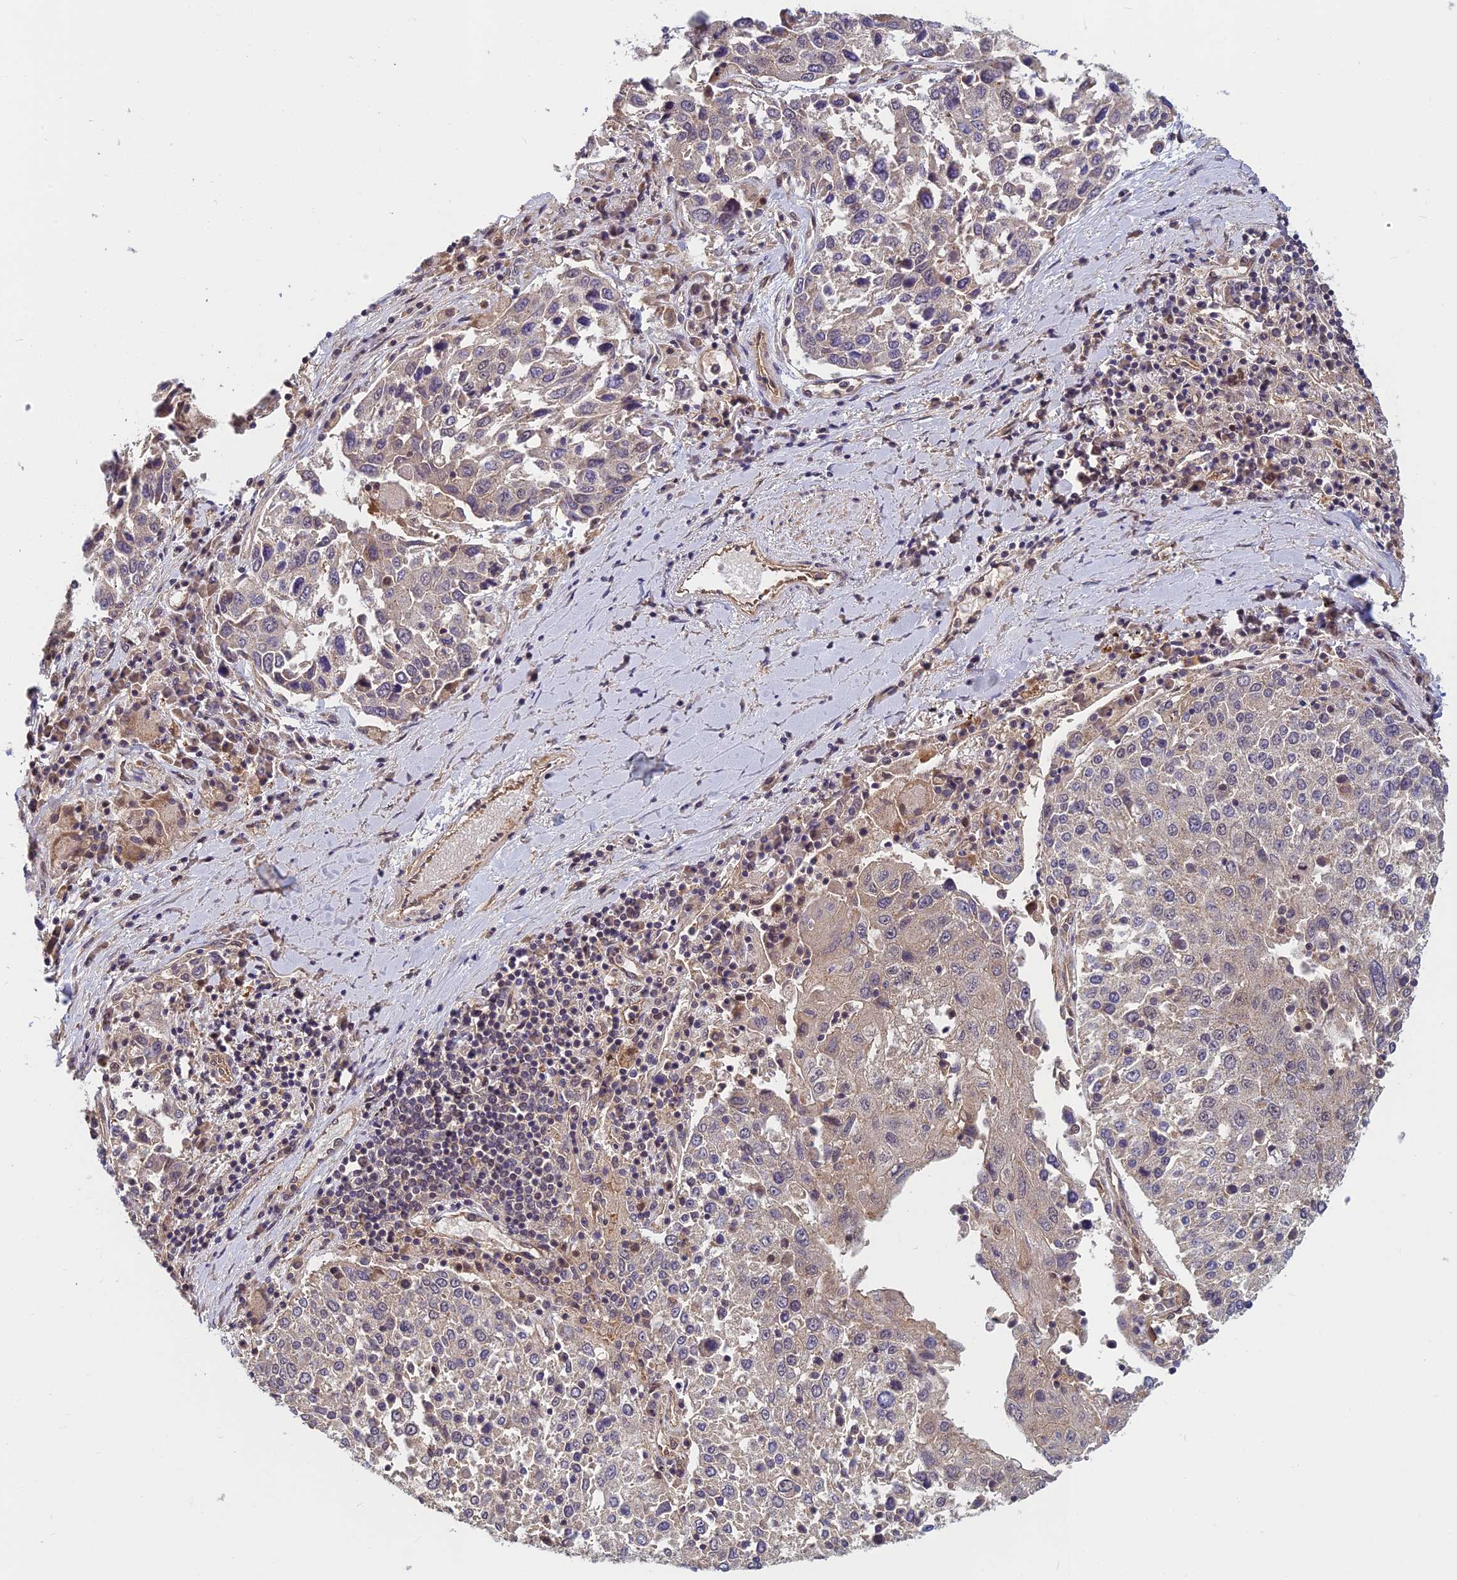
{"staining": {"intensity": "negative", "quantity": "none", "location": "none"}, "tissue": "lung cancer", "cell_type": "Tumor cells", "image_type": "cancer", "snomed": [{"axis": "morphology", "description": "Squamous cell carcinoma, NOS"}, {"axis": "topography", "description": "Lung"}], "caption": "IHC of human lung cancer reveals no positivity in tumor cells.", "gene": "PIKFYVE", "patient": {"sex": "male", "age": 65}}